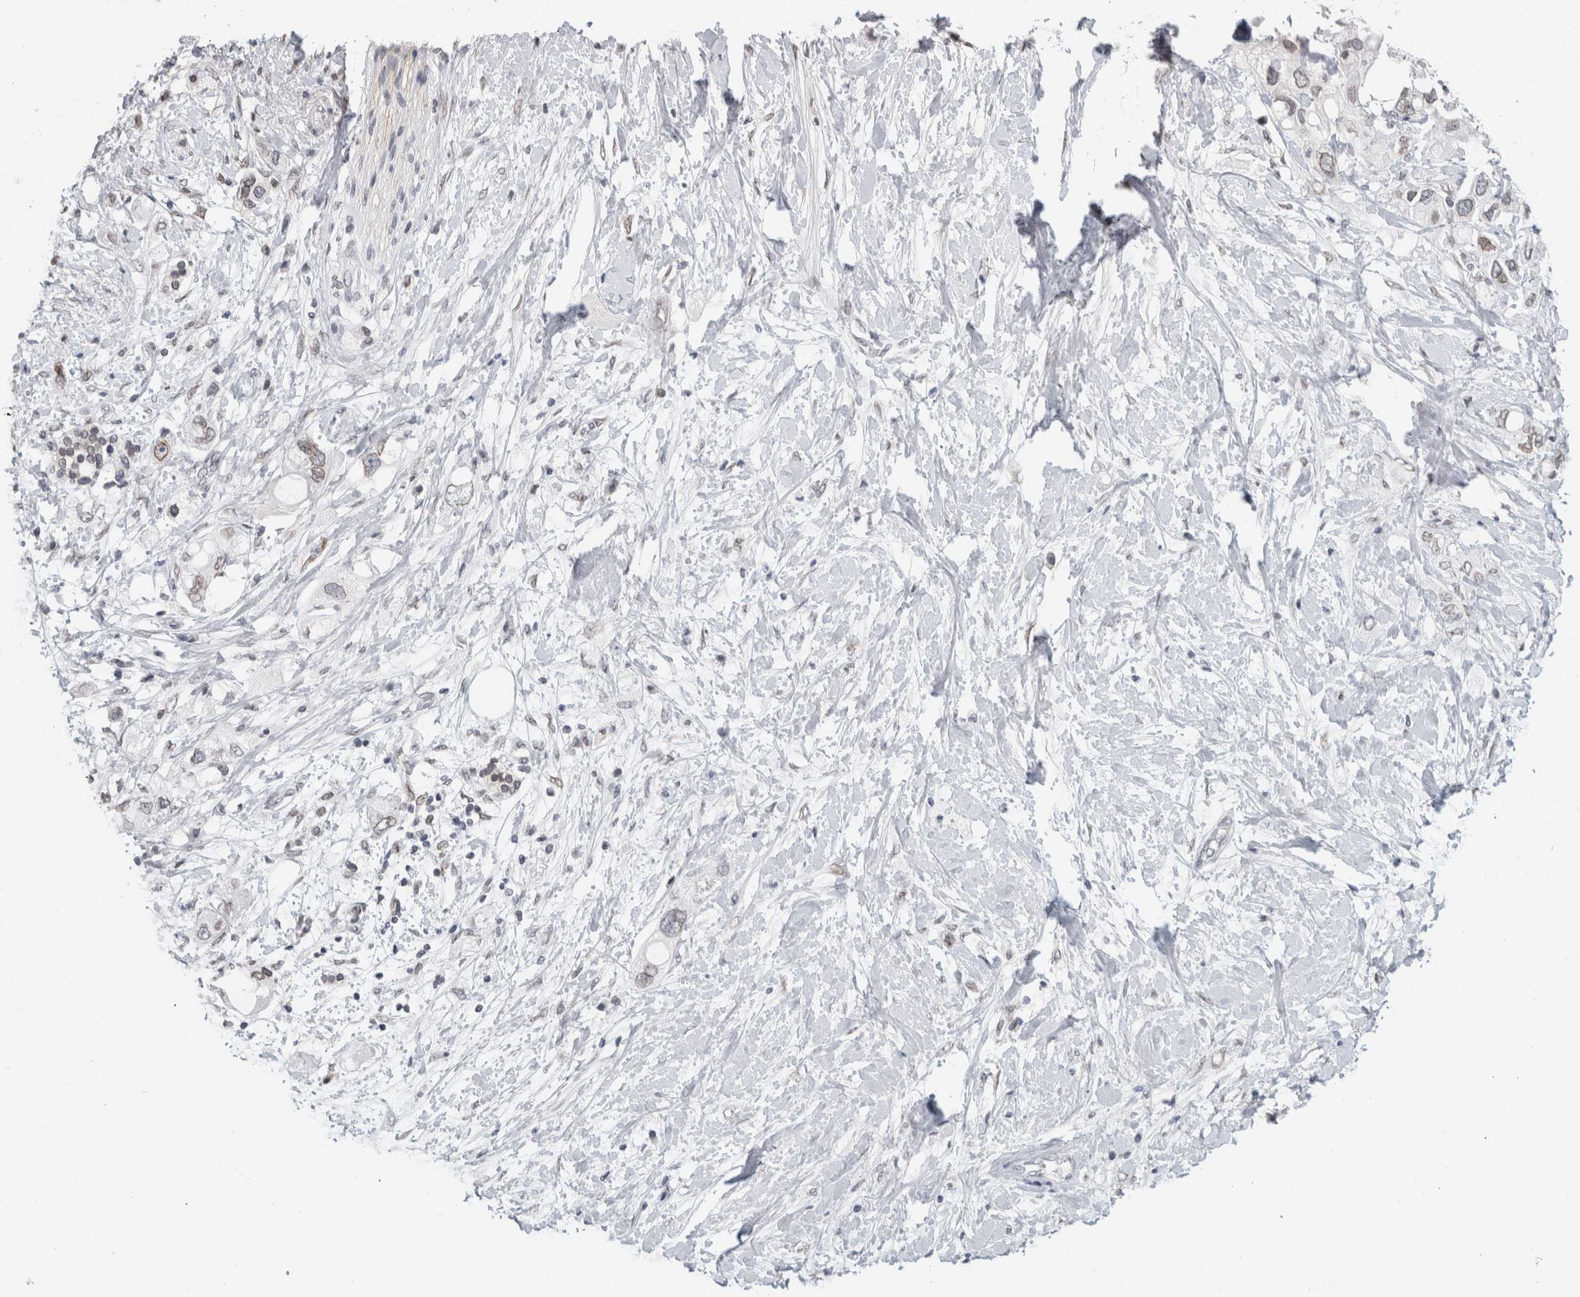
{"staining": {"intensity": "weak", "quantity": "<25%", "location": "cytoplasmic/membranous,nuclear"}, "tissue": "pancreatic cancer", "cell_type": "Tumor cells", "image_type": "cancer", "snomed": [{"axis": "morphology", "description": "Adenocarcinoma, NOS"}, {"axis": "topography", "description": "Pancreas"}], "caption": "Immunohistochemical staining of human pancreatic cancer demonstrates no significant staining in tumor cells. (IHC, brightfield microscopy, high magnification).", "gene": "ZNF770", "patient": {"sex": "female", "age": 56}}